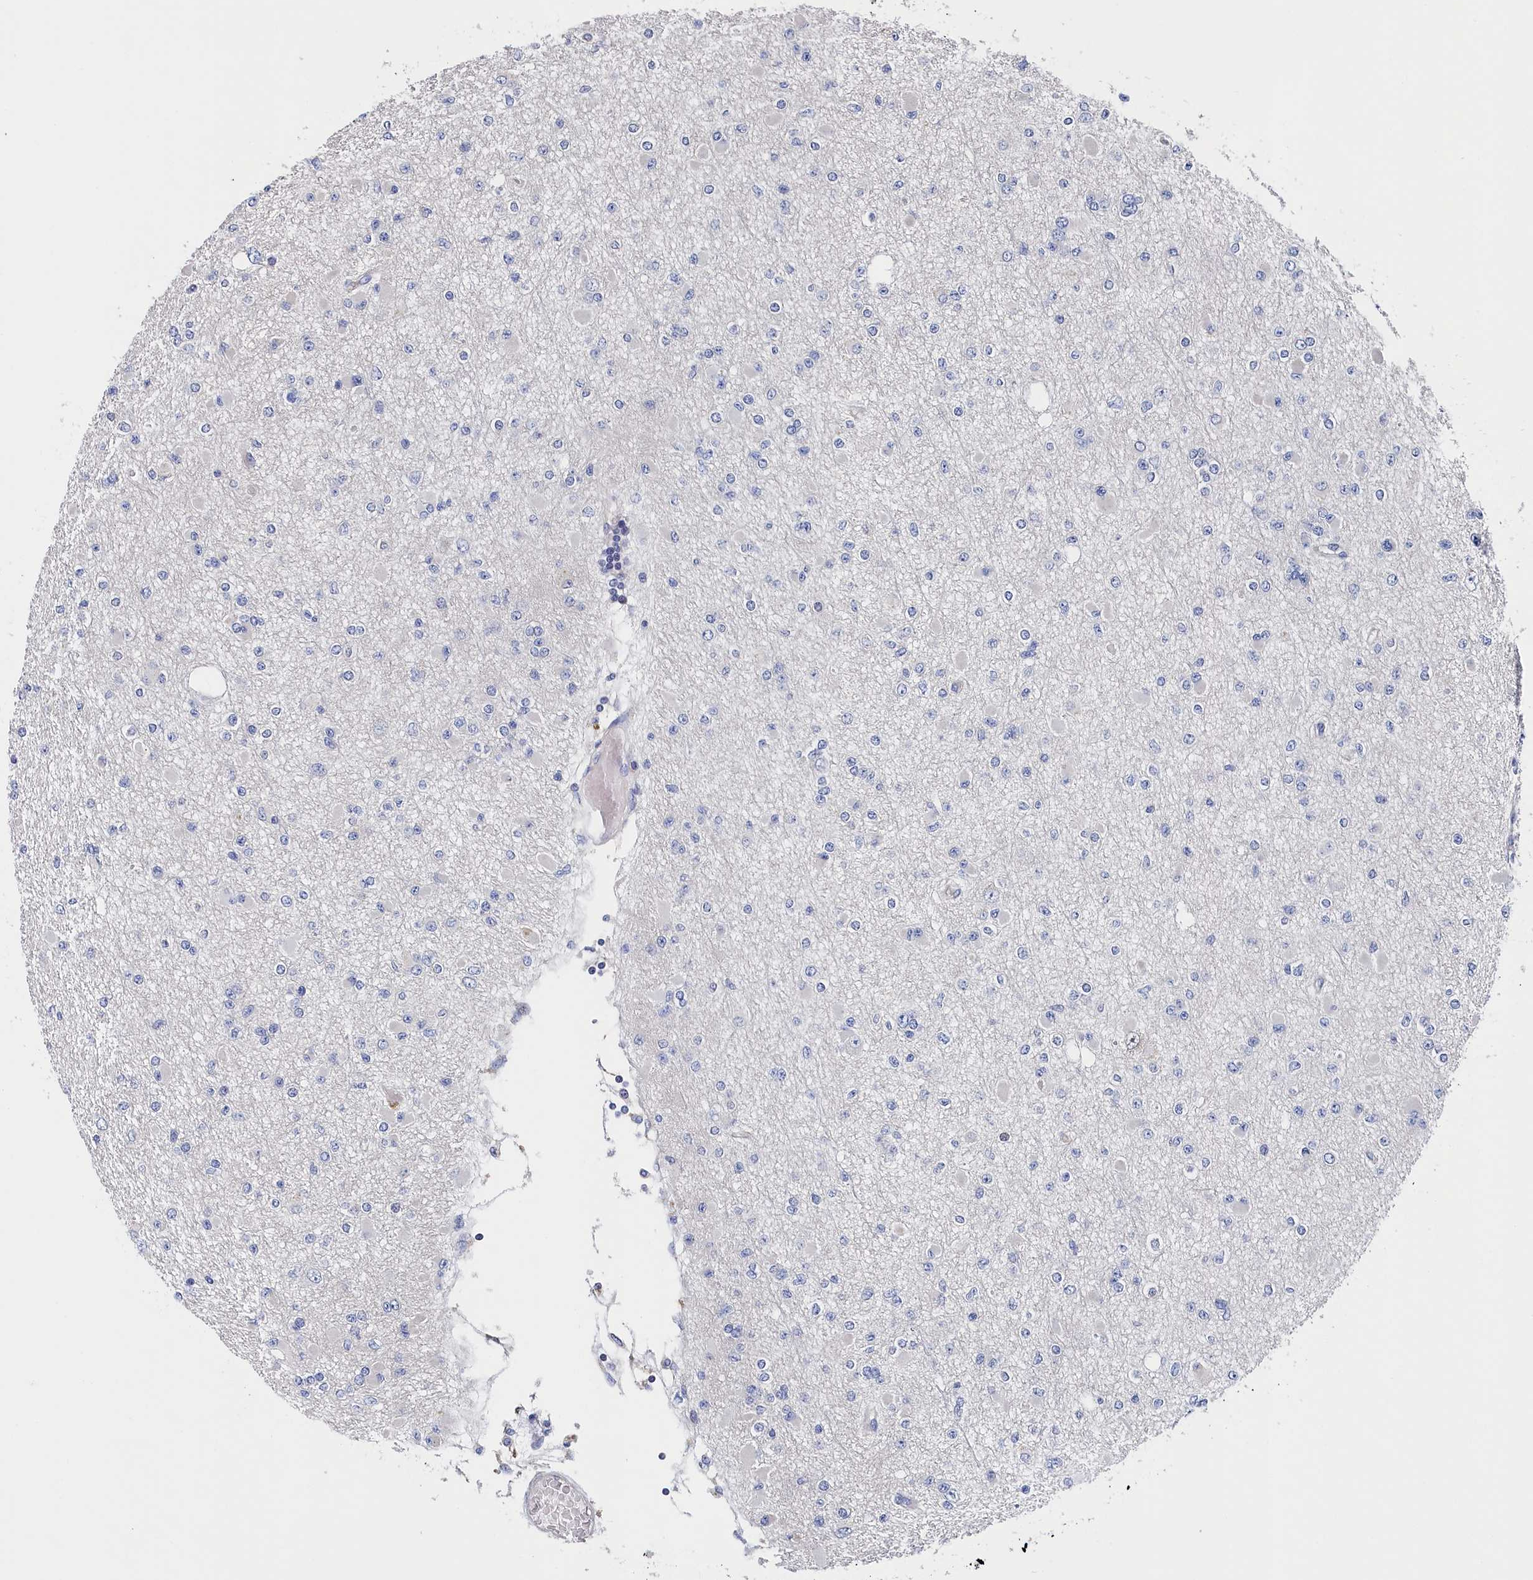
{"staining": {"intensity": "negative", "quantity": "none", "location": "none"}, "tissue": "glioma", "cell_type": "Tumor cells", "image_type": "cancer", "snomed": [{"axis": "morphology", "description": "Glioma, malignant, Low grade"}, {"axis": "topography", "description": "Brain"}], "caption": "An immunohistochemistry (IHC) histopathology image of glioma is shown. There is no staining in tumor cells of glioma.", "gene": "BHMT", "patient": {"sex": "female", "age": 22}}